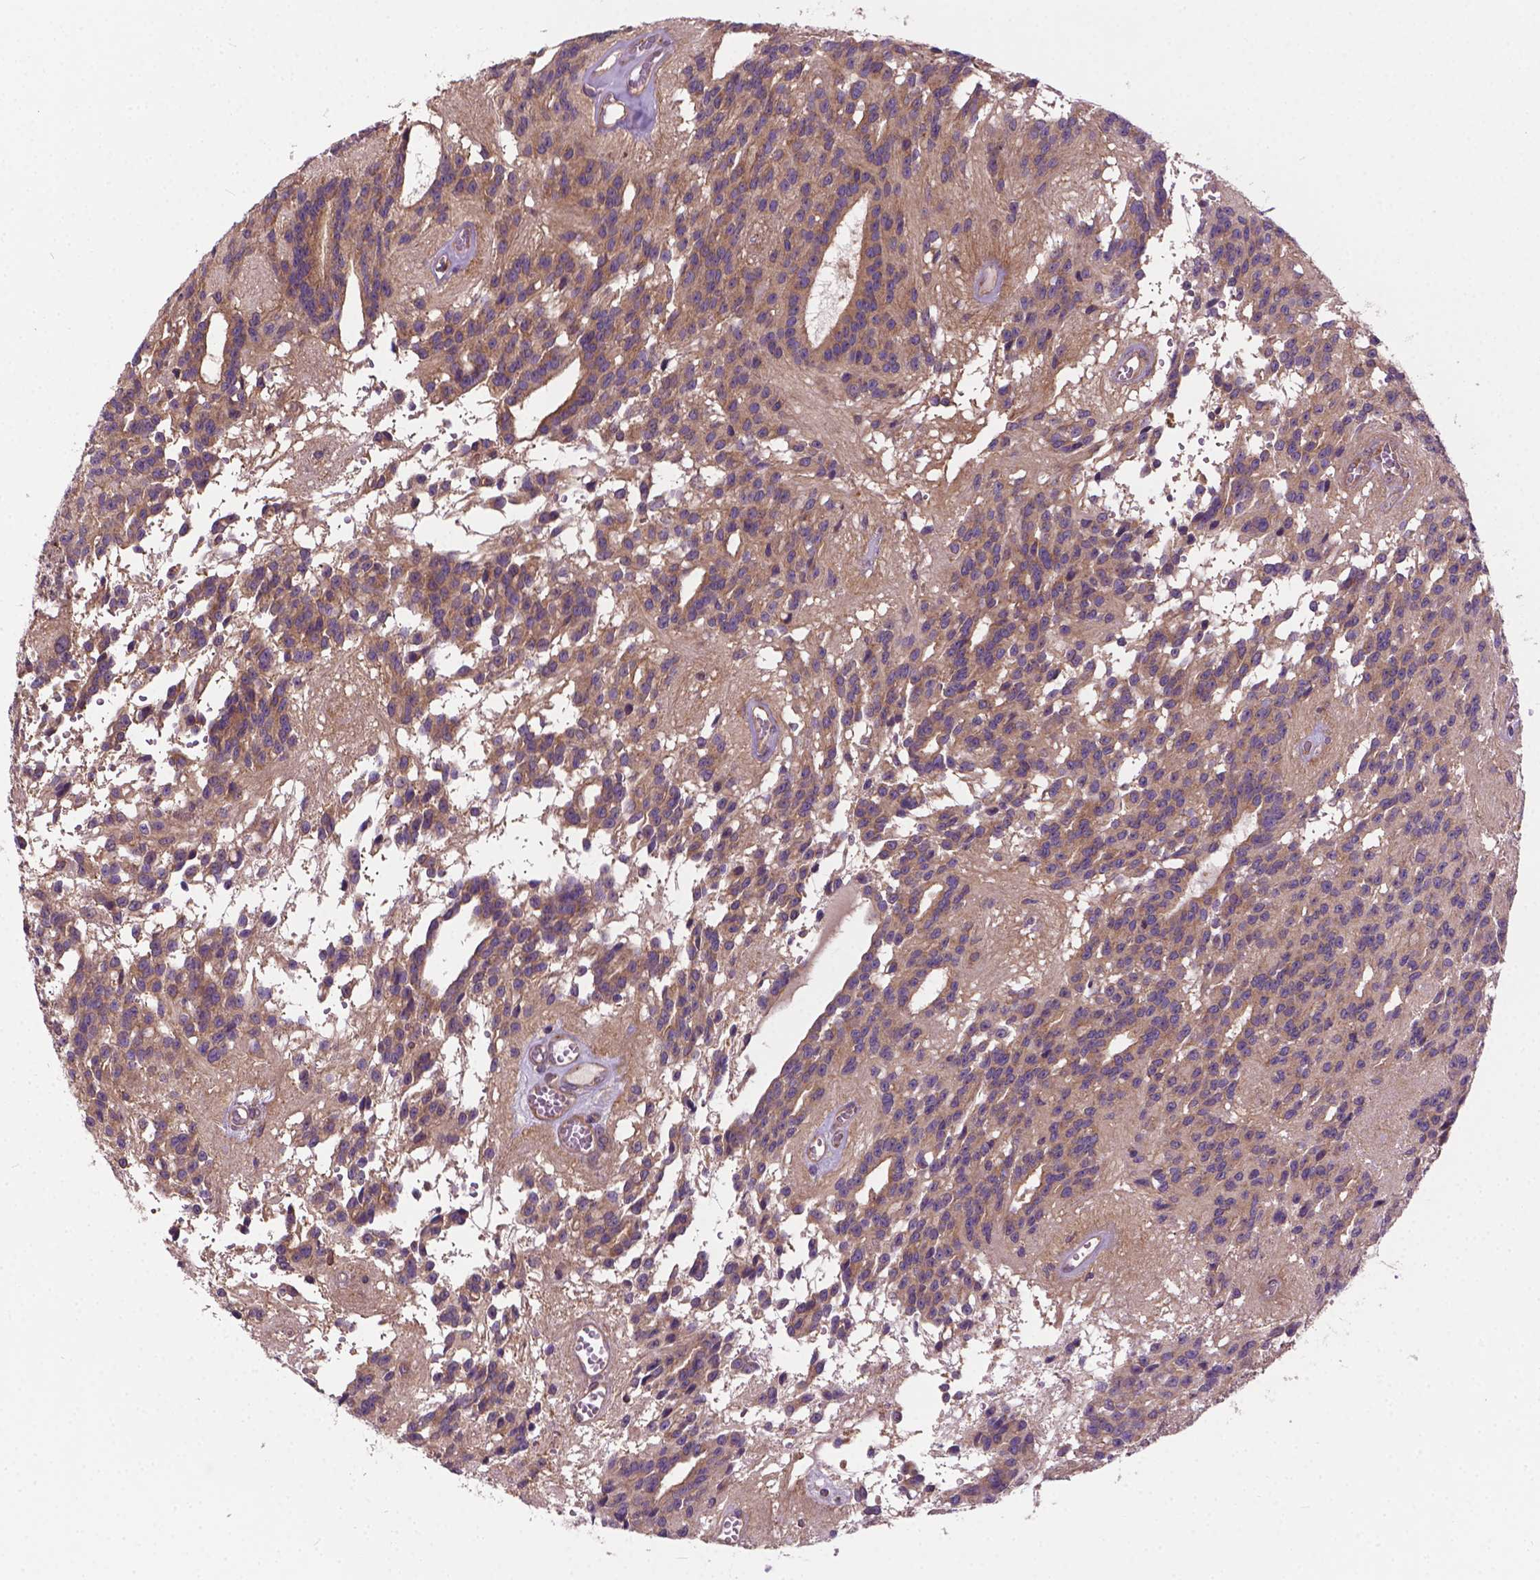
{"staining": {"intensity": "weak", "quantity": ">75%", "location": "cytoplasmic/membranous"}, "tissue": "glioma", "cell_type": "Tumor cells", "image_type": "cancer", "snomed": [{"axis": "morphology", "description": "Glioma, malignant, Low grade"}, {"axis": "topography", "description": "Brain"}], "caption": "Weak cytoplasmic/membranous positivity for a protein is appreciated in about >75% of tumor cells of low-grade glioma (malignant) using immunohistochemistry.", "gene": "MZT1", "patient": {"sex": "male", "age": 31}}